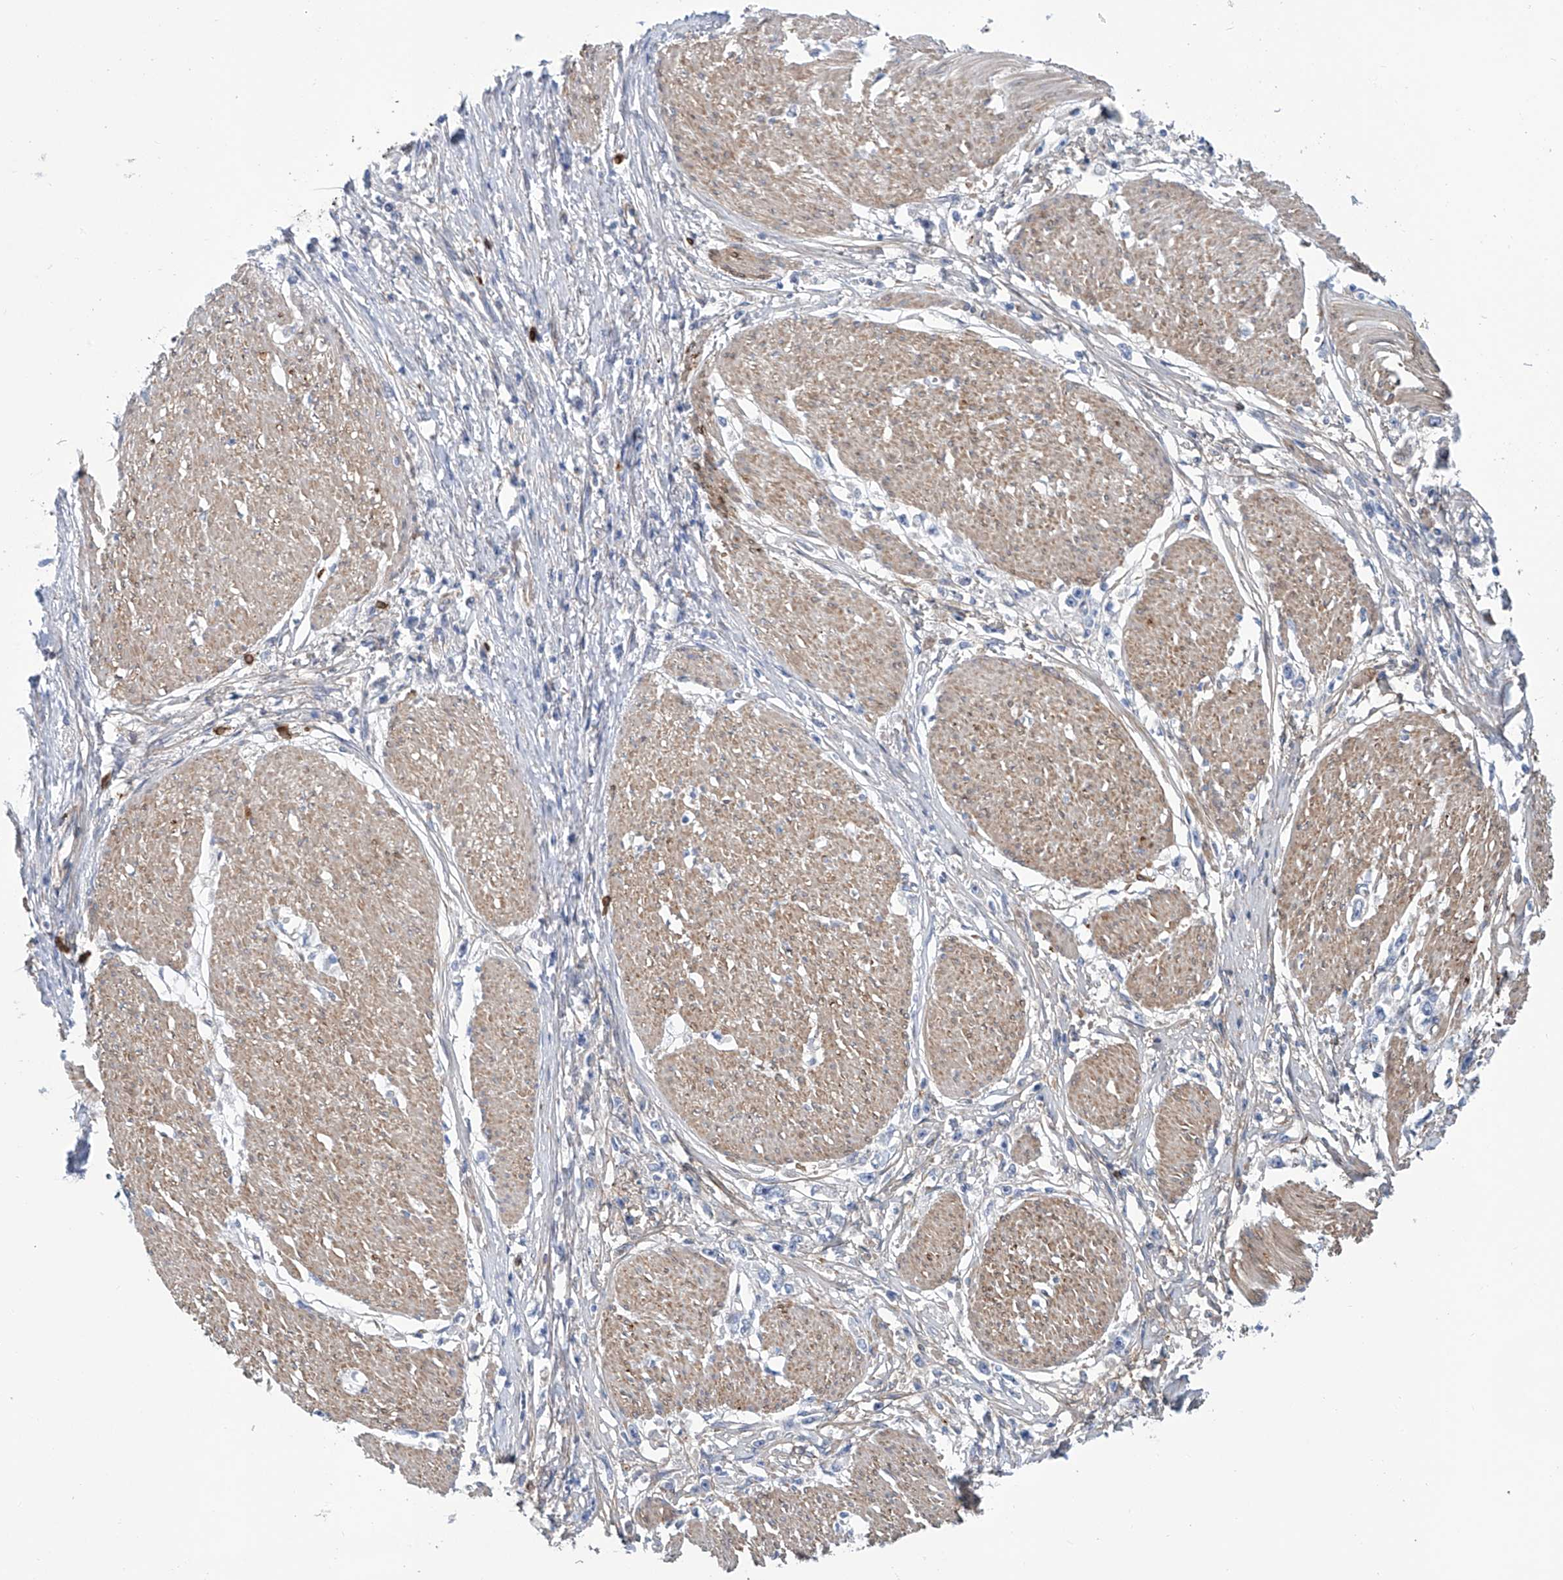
{"staining": {"intensity": "negative", "quantity": "none", "location": "none"}, "tissue": "stomach cancer", "cell_type": "Tumor cells", "image_type": "cancer", "snomed": [{"axis": "morphology", "description": "Adenocarcinoma, NOS"}, {"axis": "topography", "description": "Stomach"}], "caption": "DAB (3,3'-diaminobenzidine) immunohistochemical staining of human stomach adenocarcinoma displays no significant expression in tumor cells. The staining was performed using DAB (3,3'-diaminobenzidine) to visualize the protein expression in brown, while the nuclei were stained in blue with hematoxylin (Magnification: 20x).", "gene": "TNN", "patient": {"sex": "female", "age": 59}}